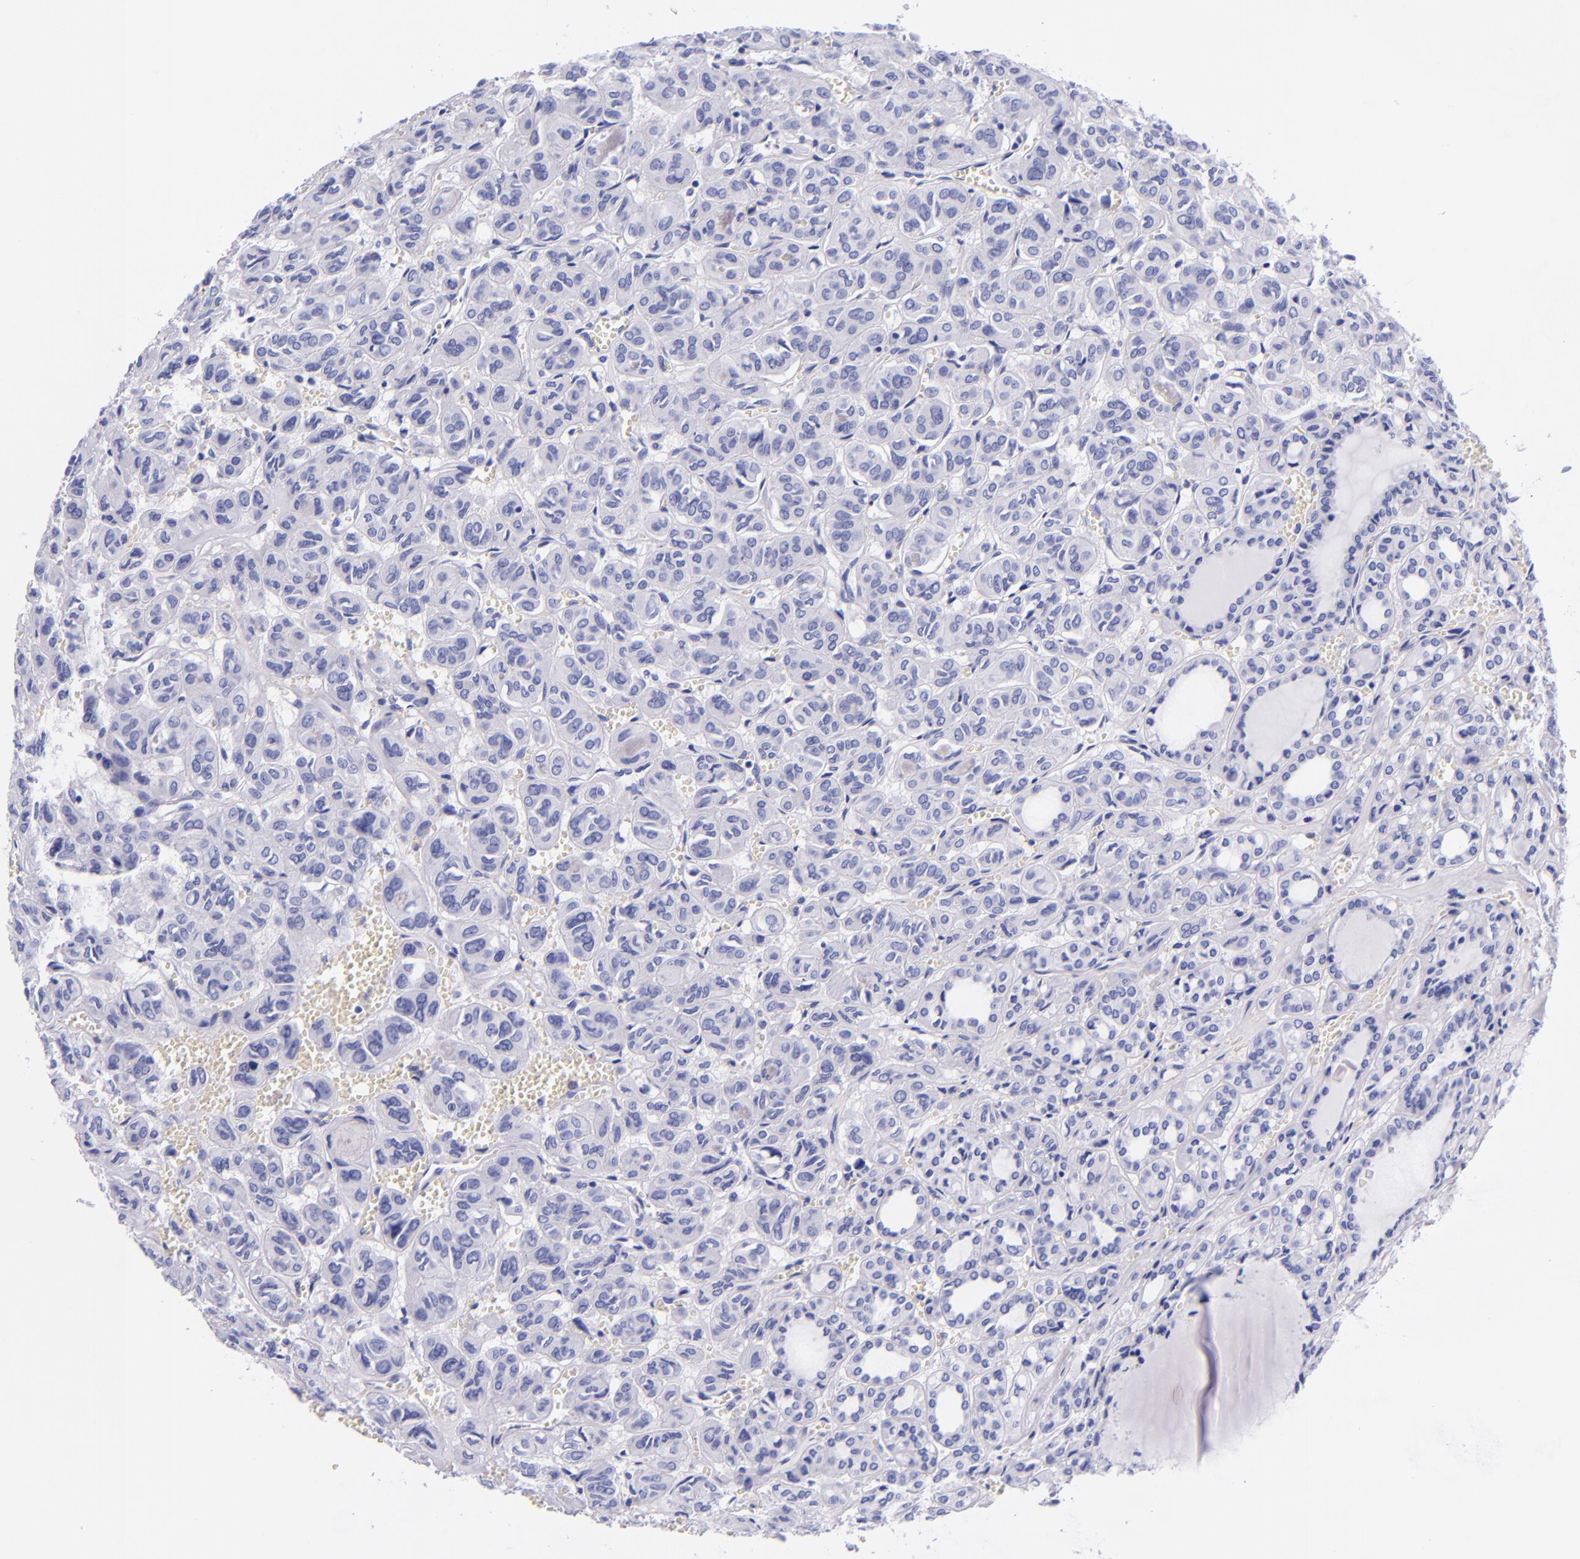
{"staining": {"intensity": "negative", "quantity": "none", "location": "none"}, "tissue": "thyroid cancer", "cell_type": "Tumor cells", "image_type": "cancer", "snomed": [{"axis": "morphology", "description": "Follicular adenoma carcinoma, NOS"}, {"axis": "topography", "description": "Thyroid gland"}], "caption": "Immunohistochemical staining of human thyroid cancer (follicular adenoma carcinoma) reveals no significant expression in tumor cells.", "gene": "LAG3", "patient": {"sex": "female", "age": 71}}